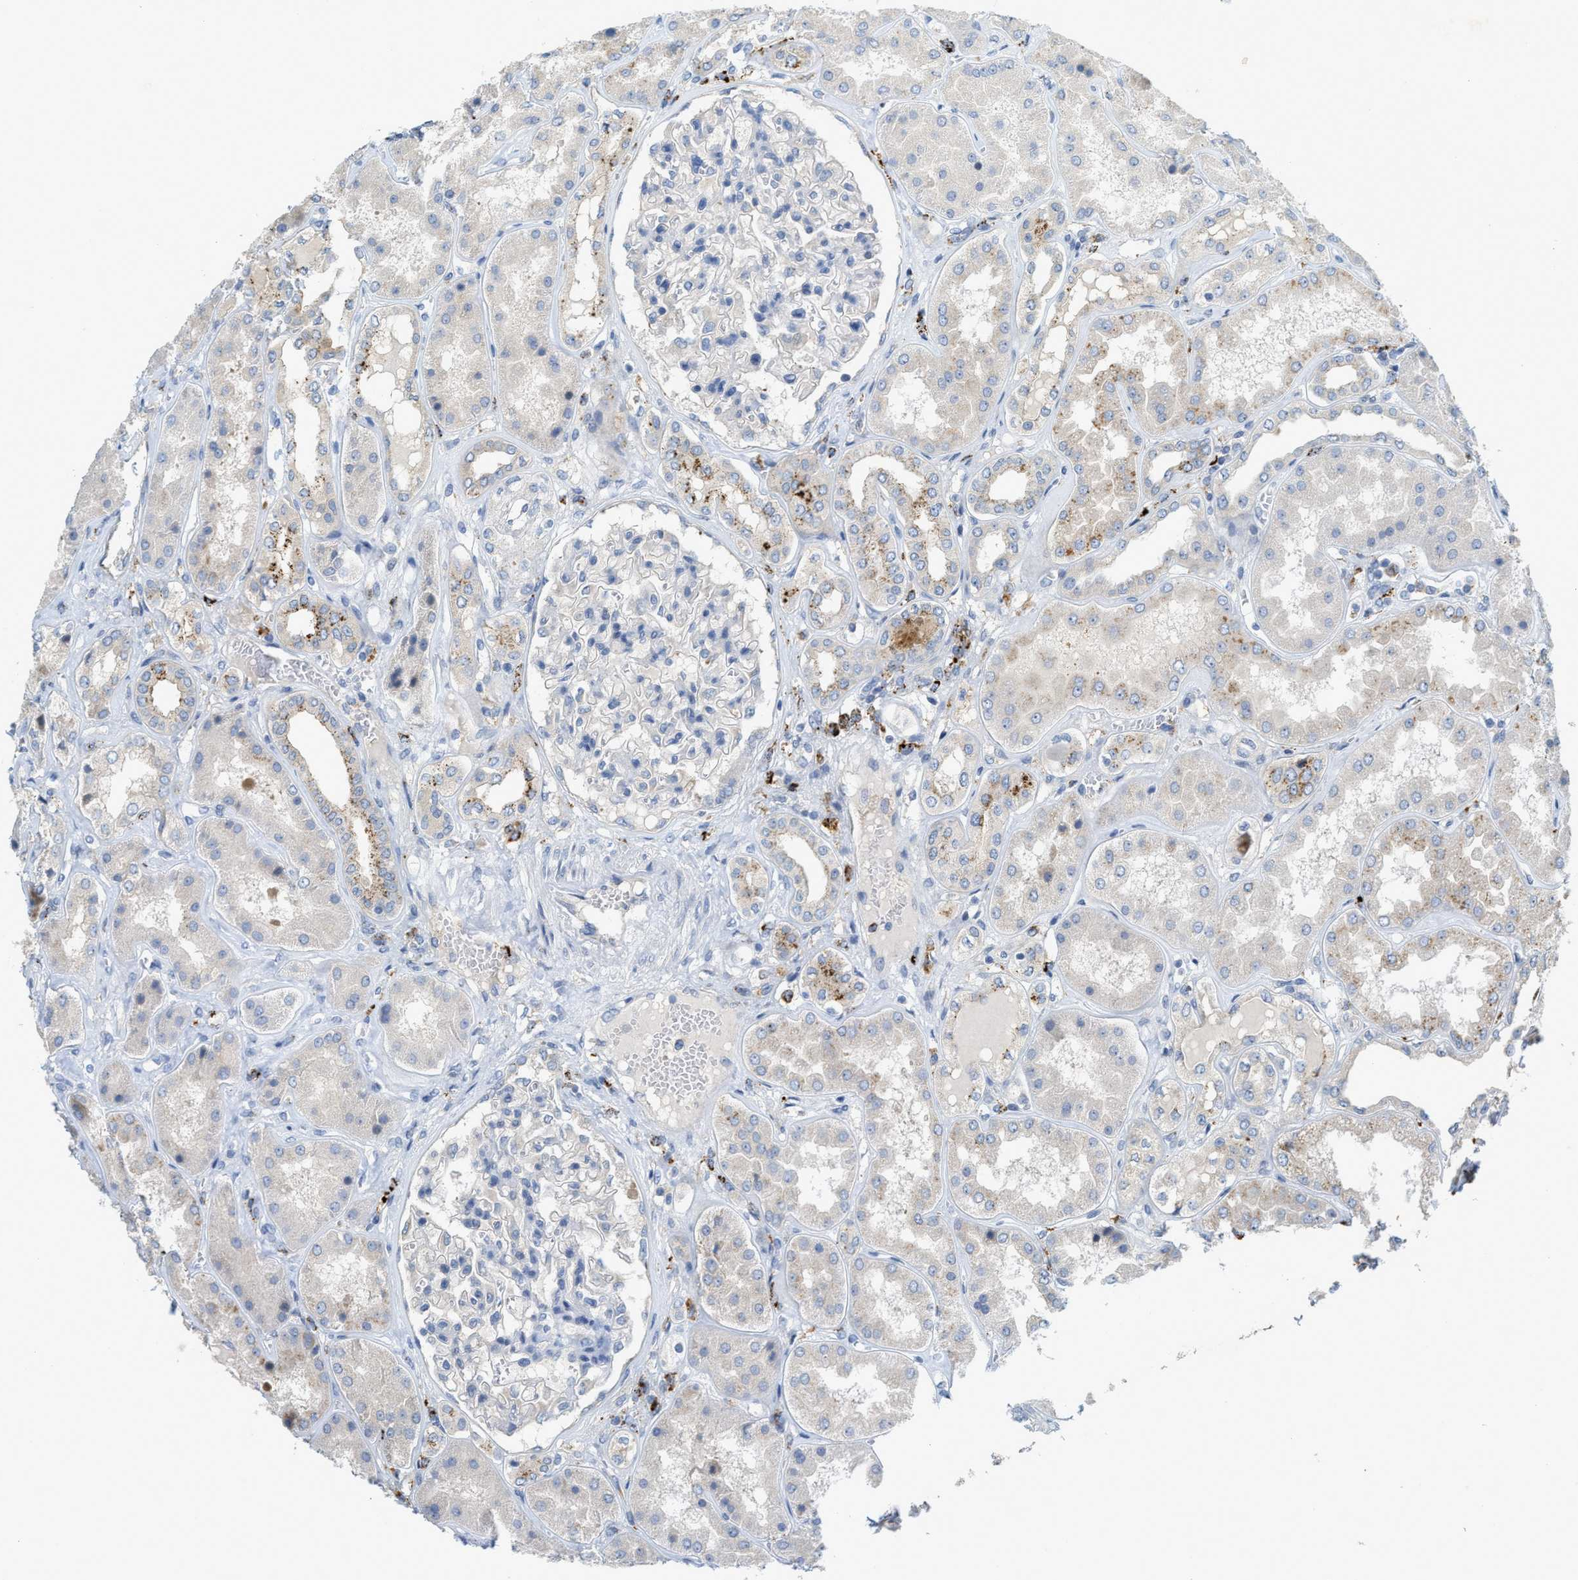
{"staining": {"intensity": "weak", "quantity": "<25%", "location": "cytoplasmic/membranous"}, "tissue": "kidney", "cell_type": "Cells in glomeruli", "image_type": "normal", "snomed": [{"axis": "morphology", "description": "Normal tissue, NOS"}, {"axis": "topography", "description": "Kidney"}], "caption": "DAB immunohistochemical staining of unremarkable kidney demonstrates no significant positivity in cells in glomeruli.", "gene": "KLHDC10", "patient": {"sex": "female", "age": 56}}